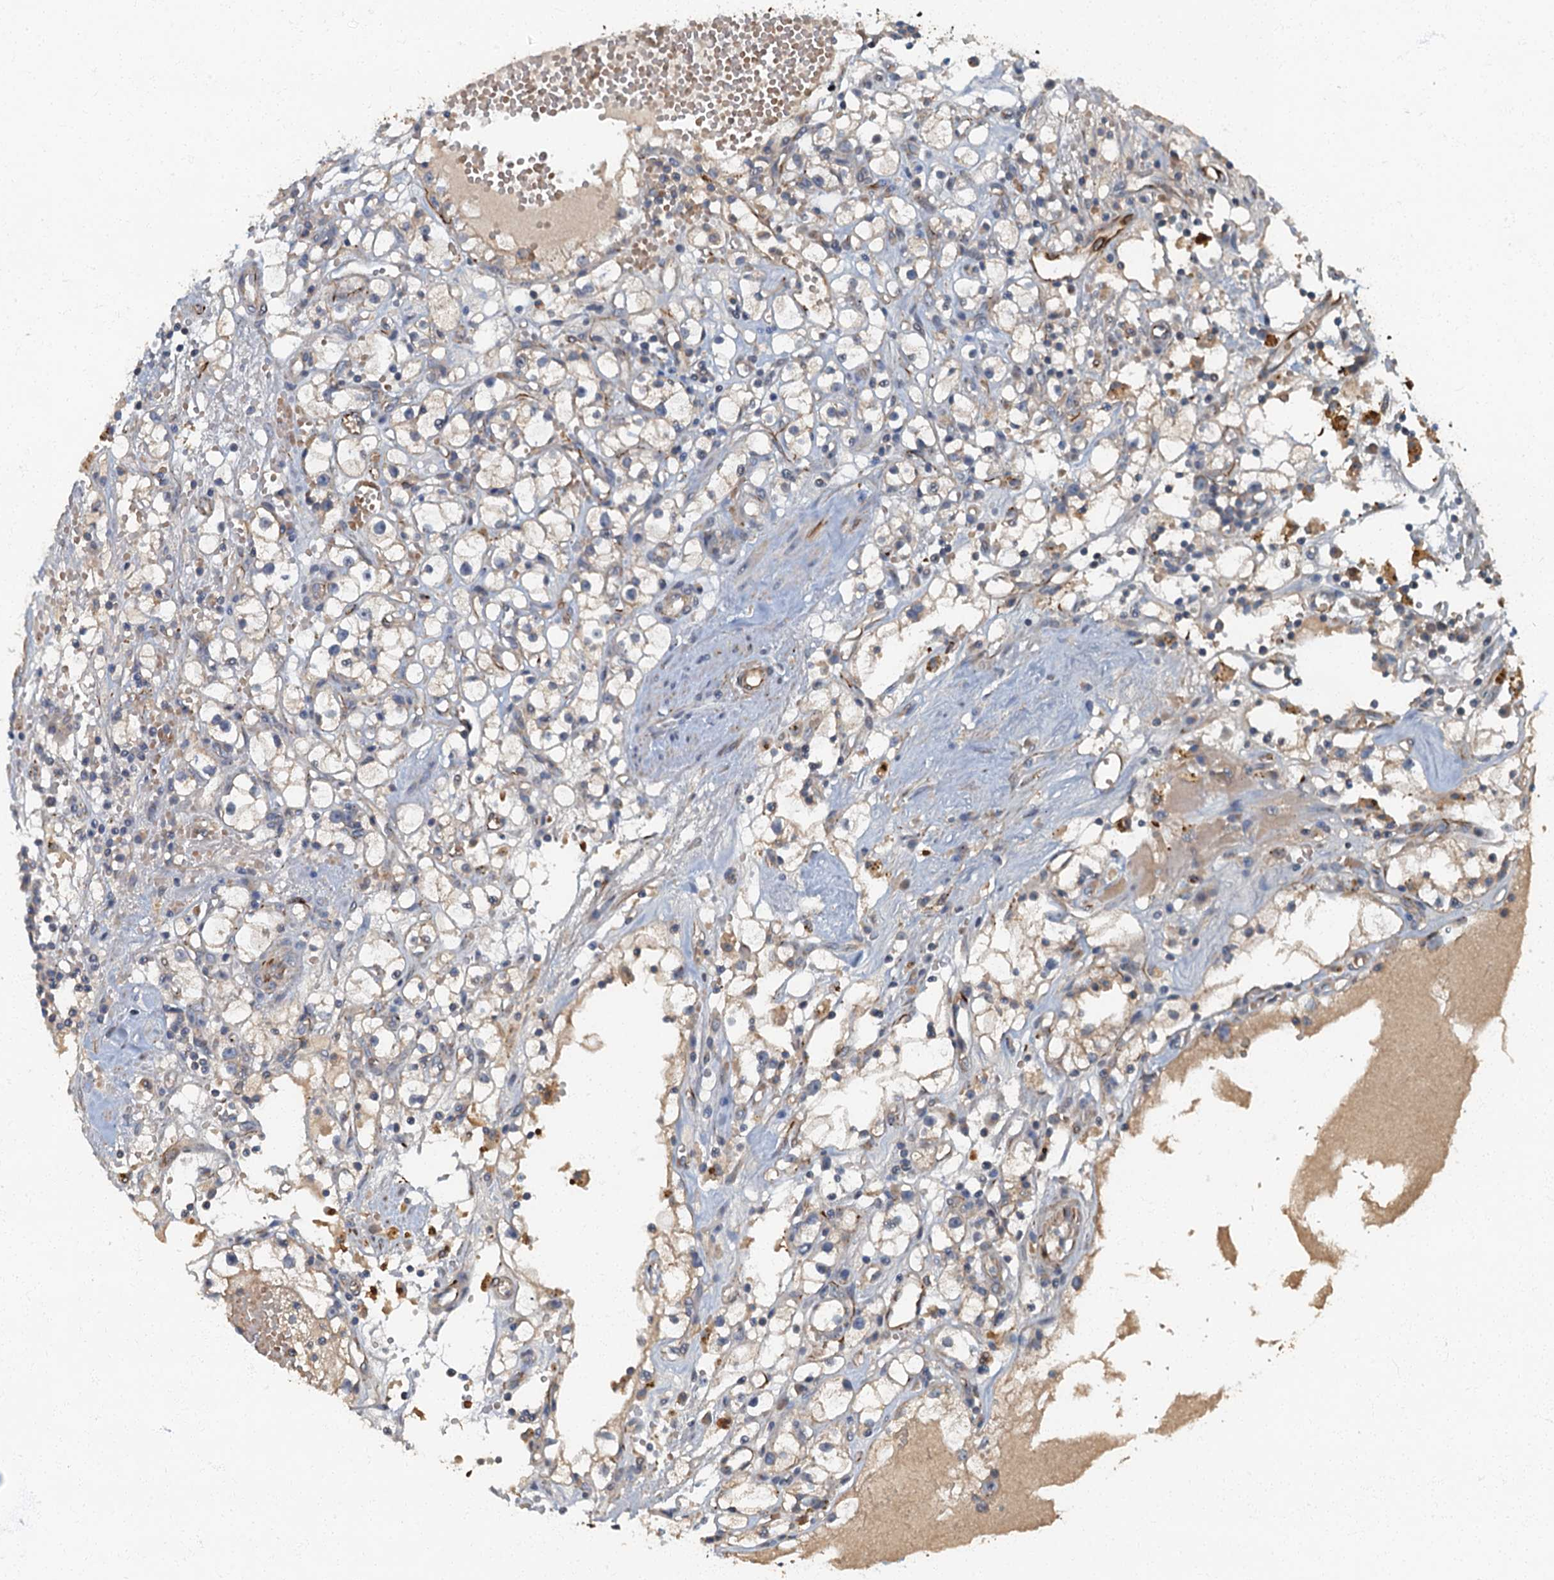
{"staining": {"intensity": "negative", "quantity": "none", "location": "none"}, "tissue": "renal cancer", "cell_type": "Tumor cells", "image_type": "cancer", "snomed": [{"axis": "morphology", "description": "Adenocarcinoma, NOS"}, {"axis": "topography", "description": "Kidney"}], "caption": "Tumor cells are negative for brown protein staining in renal adenocarcinoma.", "gene": "ARL11", "patient": {"sex": "male", "age": 56}}